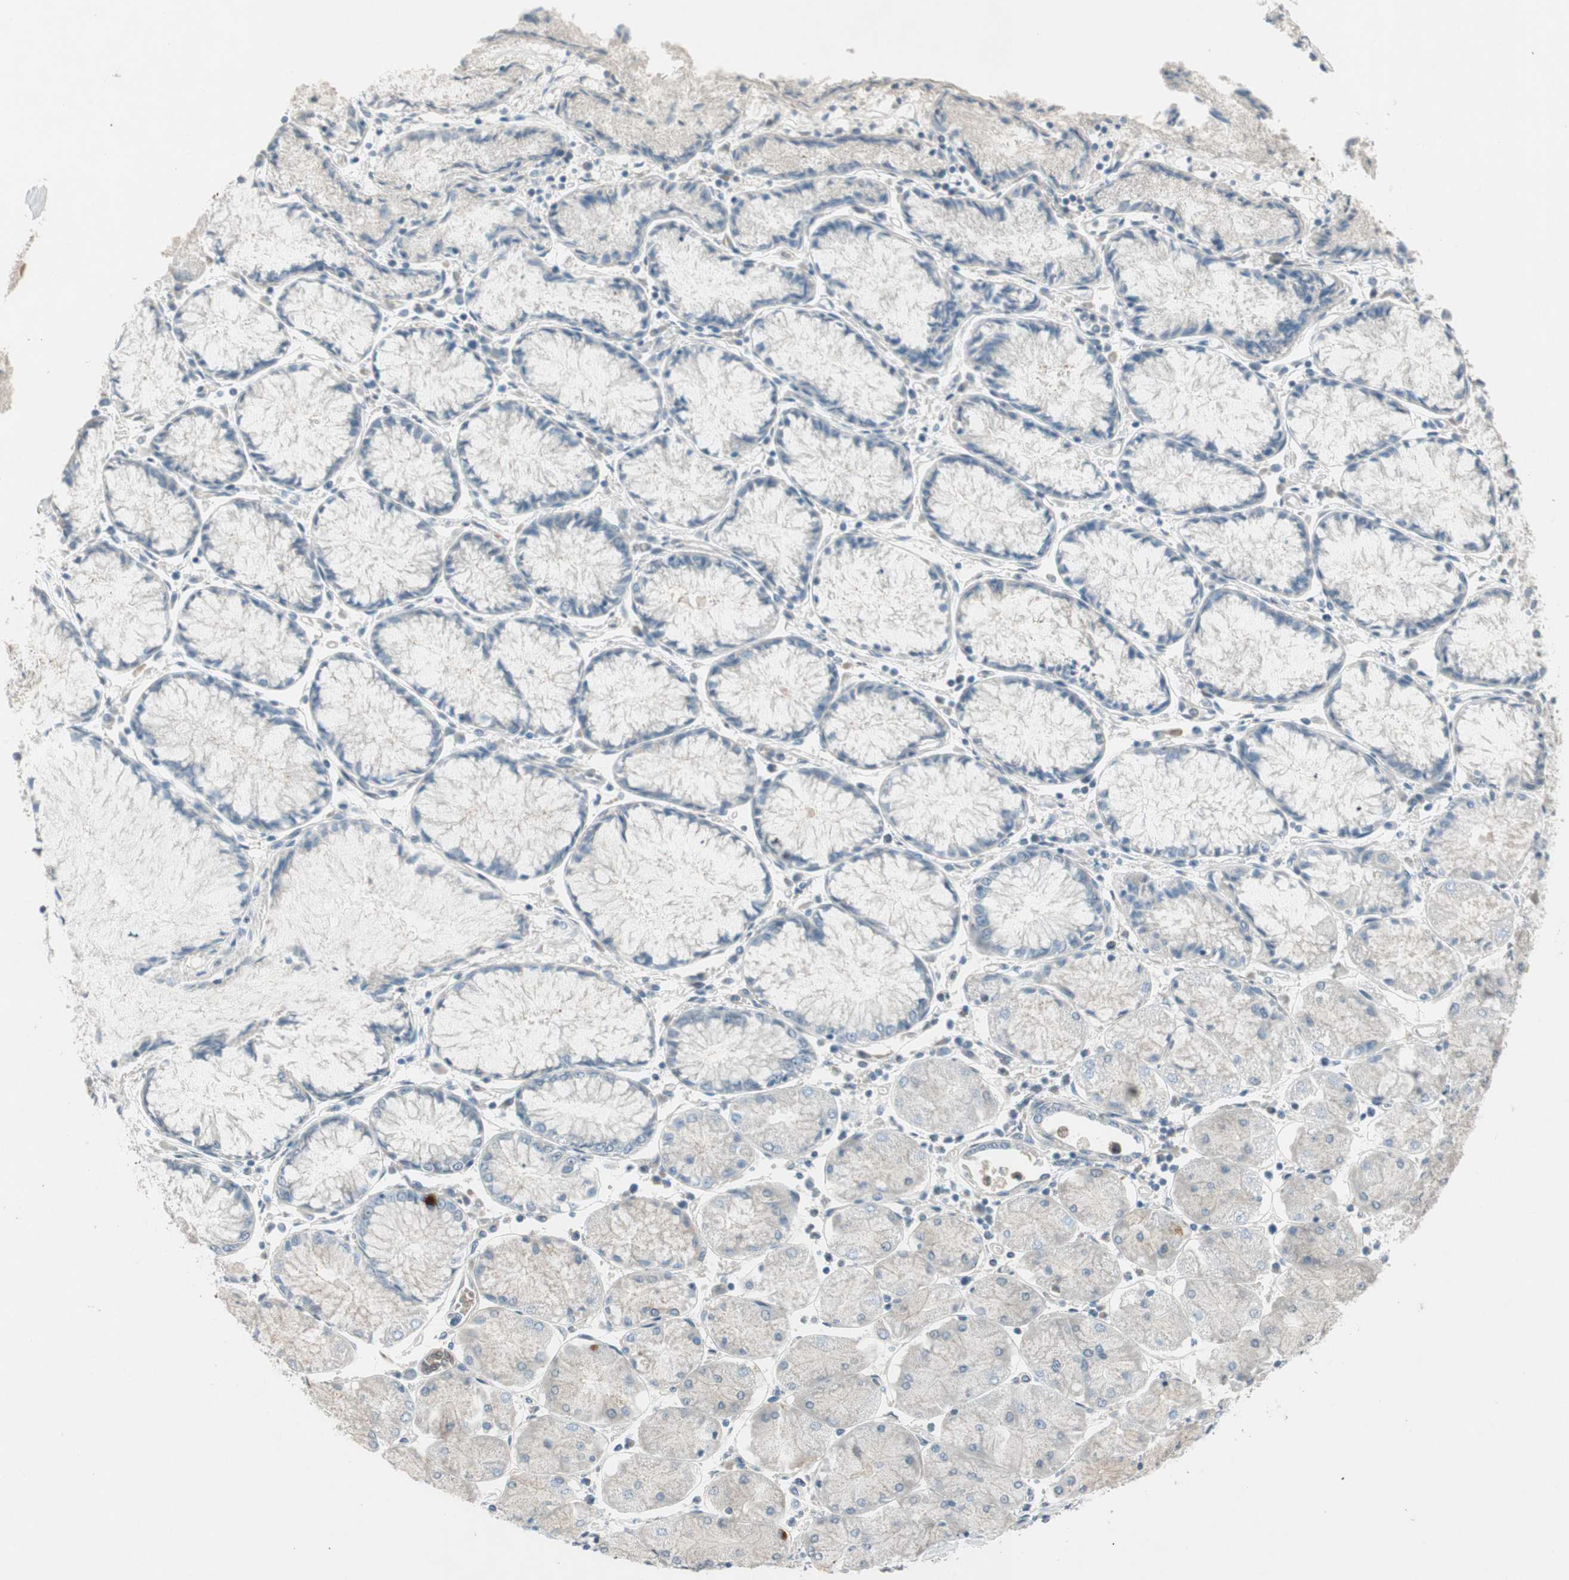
{"staining": {"intensity": "negative", "quantity": "none", "location": "none"}, "tissue": "stomach cancer", "cell_type": "Tumor cells", "image_type": "cancer", "snomed": [{"axis": "morphology", "description": "Normal tissue, NOS"}, {"axis": "morphology", "description": "Adenocarcinoma, NOS"}, {"axis": "topography", "description": "Stomach, upper"}, {"axis": "topography", "description": "Stomach"}], "caption": "IHC of human stomach cancer displays no staining in tumor cells.", "gene": "CGRRF1", "patient": {"sex": "male", "age": 59}}